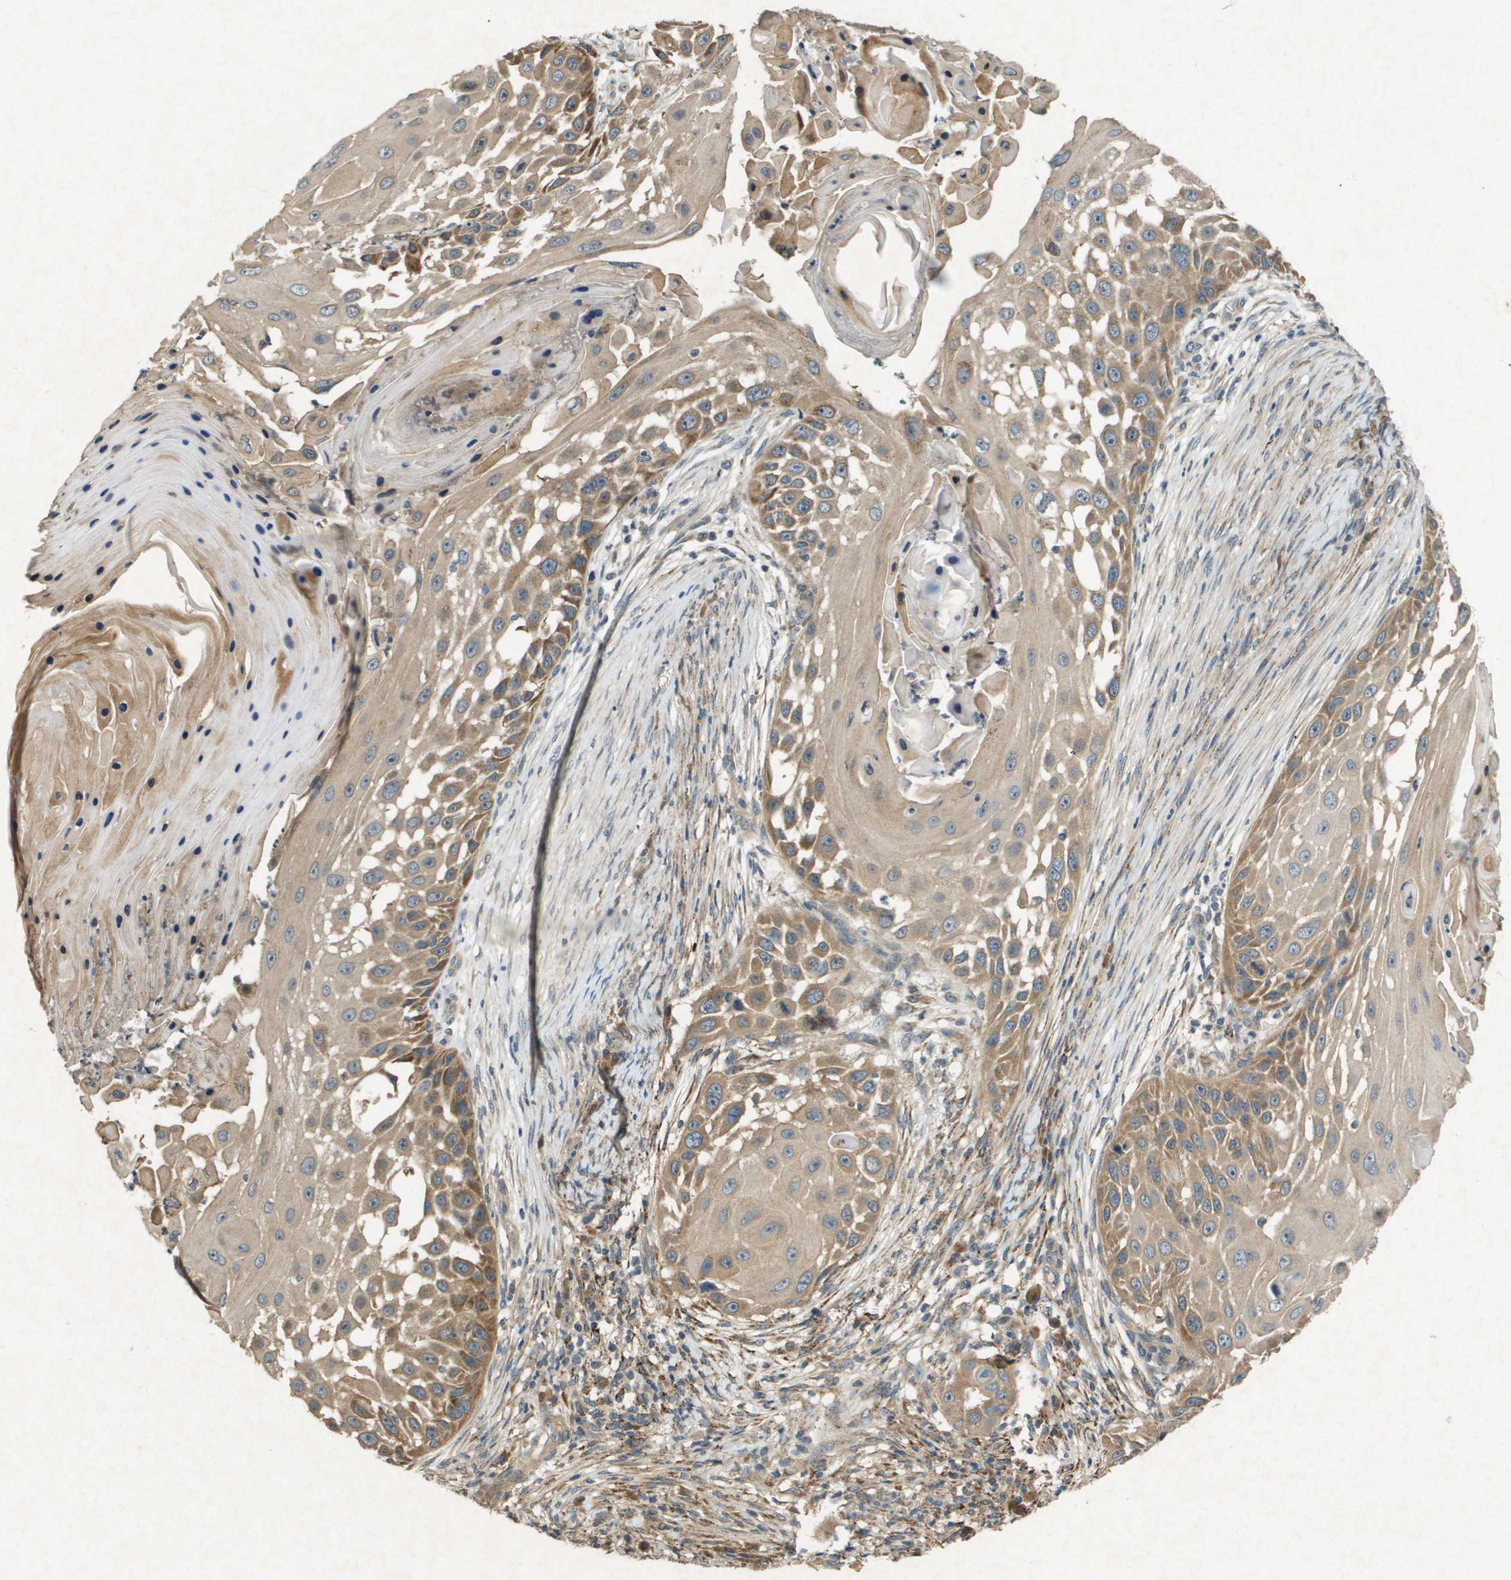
{"staining": {"intensity": "moderate", "quantity": ">75%", "location": "cytoplasmic/membranous"}, "tissue": "skin cancer", "cell_type": "Tumor cells", "image_type": "cancer", "snomed": [{"axis": "morphology", "description": "Squamous cell carcinoma, NOS"}, {"axis": "topography", "description": "Skin"}], "caption": "Tumor cells reveal medium levels of moderate cytoplasmic/membranous expression in approximately >75% of cells in human squamous cell carcinoma (skin).", "gene": "CDKN2C", "patient": {"sex": "female", "age": 44}}